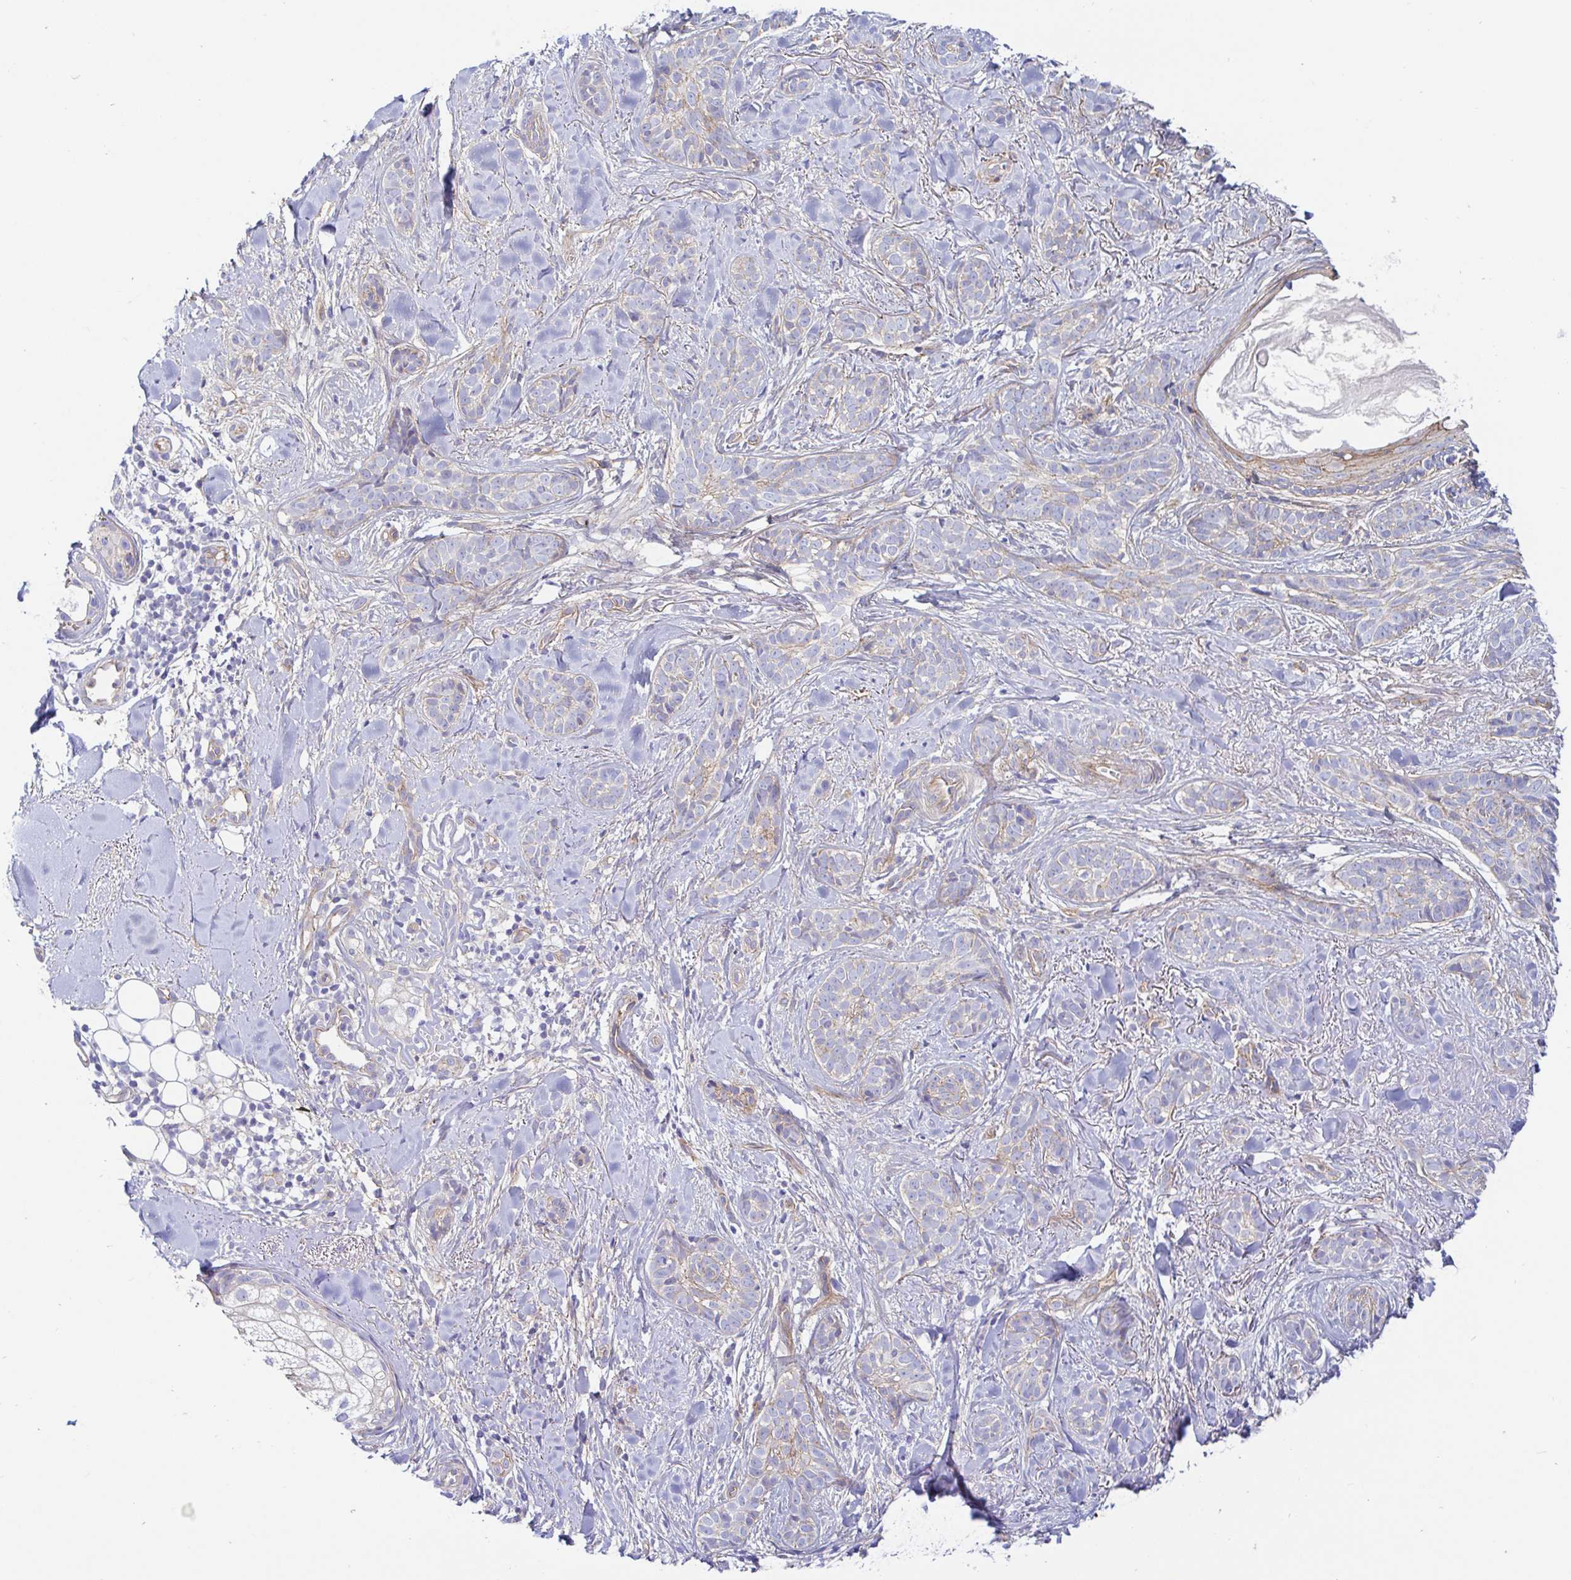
{"staining": {"intensity": "negative", "quantity": "none", "location": "none"}, "tissue": "skin cancer", "cell_type": "Tumor cells", "image_type": "cancer", "snomed": [{"axis": "morphology", "description": "Basal cell carcinoma"}, {"axis": "morphology", "description": "BCC, high aggressive"}, {"axis": "topography", "description": "Skin"}], "caption": "The image shows no significant positivity in tumor cells of bcc,  high aggressive (skin).", "gene": "ARL4D", "patient": {"sex": "female", "age": 79}}